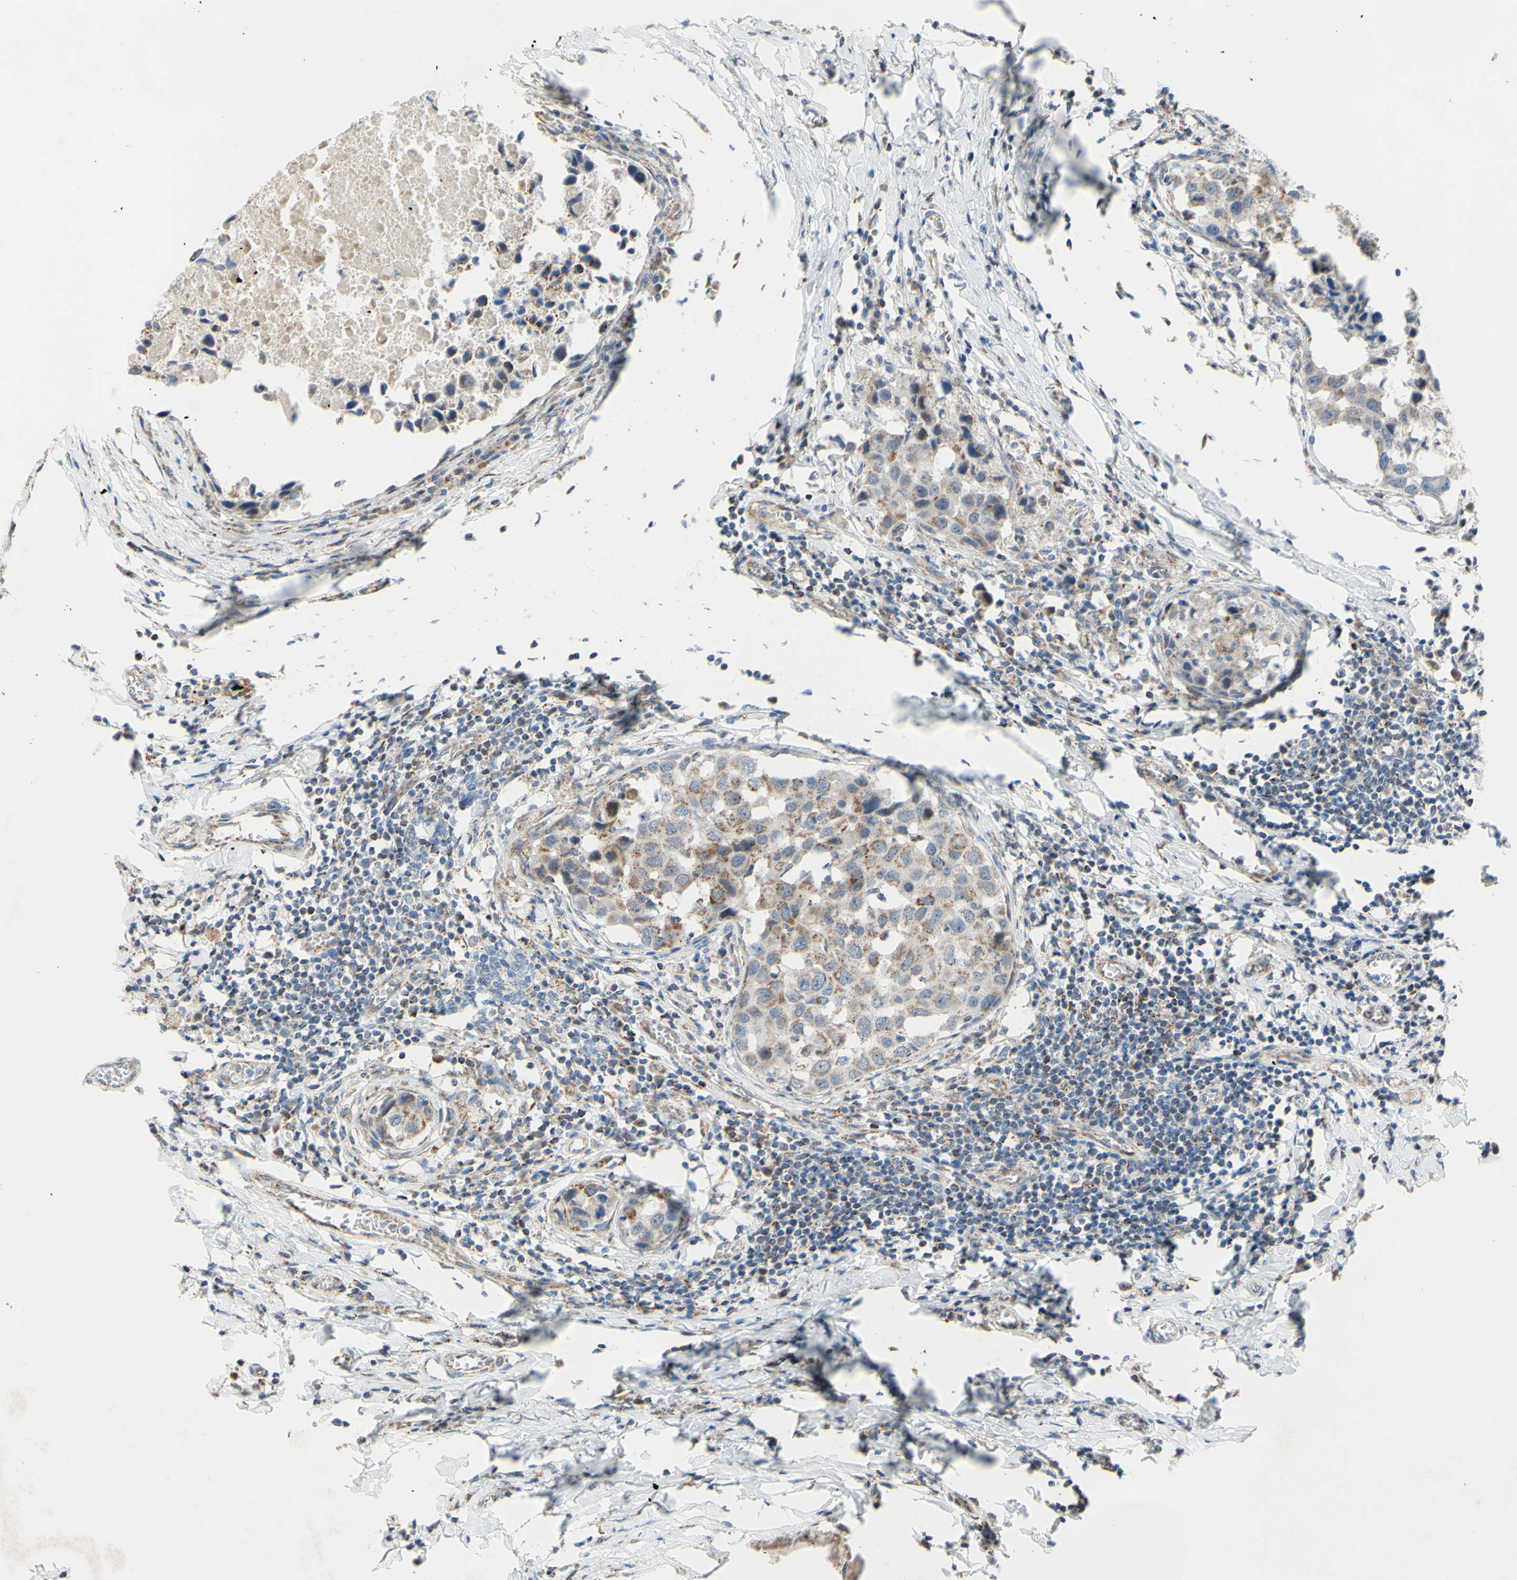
{"staining": {"intensity": "weak", "quantity": ">75%", "location": "cytoplasmic/membranous"}, "tissue": "breast cancer", "cell_type": "Tumor cells", "image_type": "cancer", "snomed": [{"axis": "morphology", "description": "Duct carcinoma"}, {"axis": "topography", "description": "Breast"}], "caption": "The photomicrograph reveals a brown stain indicating the presence of a protein in the cytoplasmic/membranous of tumor cells in breast cancer (invasive ductal carcinoma).", "gene": "GLT8D1", "patient": {"sex": "female", "age": 27}}